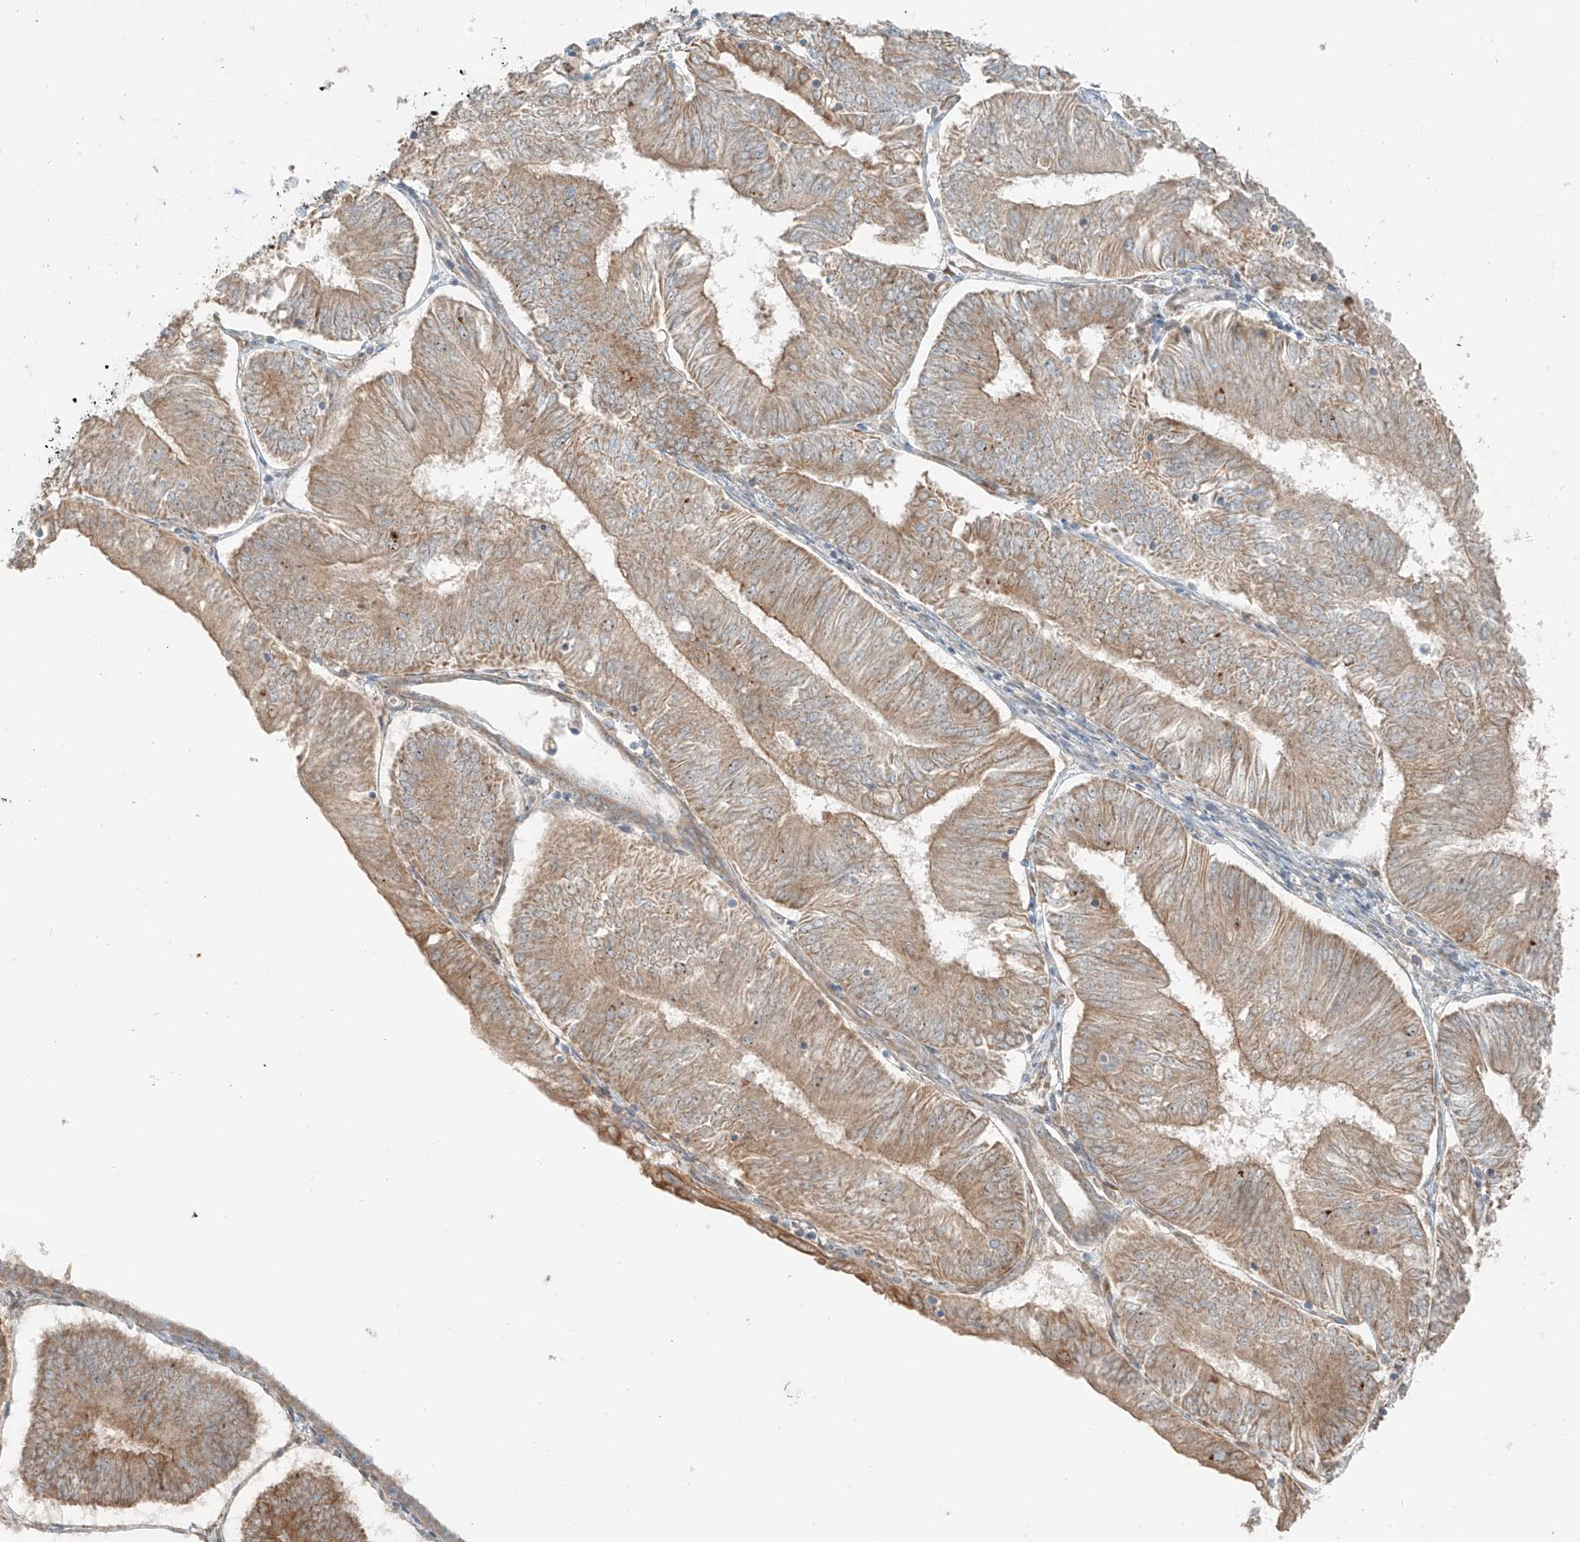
{"staining": {"intensity": "weak", "quantity": ">75%", "location": "cytoplasmic/membranous"}, "tissue": "endometrial cancer", "cell_type": "Tumor cells", "image_type": "cancer", "snomed": [{"axis": "morphology", "description": "Adenocarcinoma, NOS"}, {"axis": "topography", "description": "Endometrium"}], "caption": "Endometrial adenocarcinoma was stained to show a protein in brown. There is low levels of weak cytoplasmic/membranous positivity in approximately >75% of tumor cells. The staining was performed using DAB to visualize the protein expression in brown, while the nuclei were stained in blue with hematoxylin (Magnification: 20x).", "gene": "FSTL1", "patient": {"sex": "female", "age": 58}}